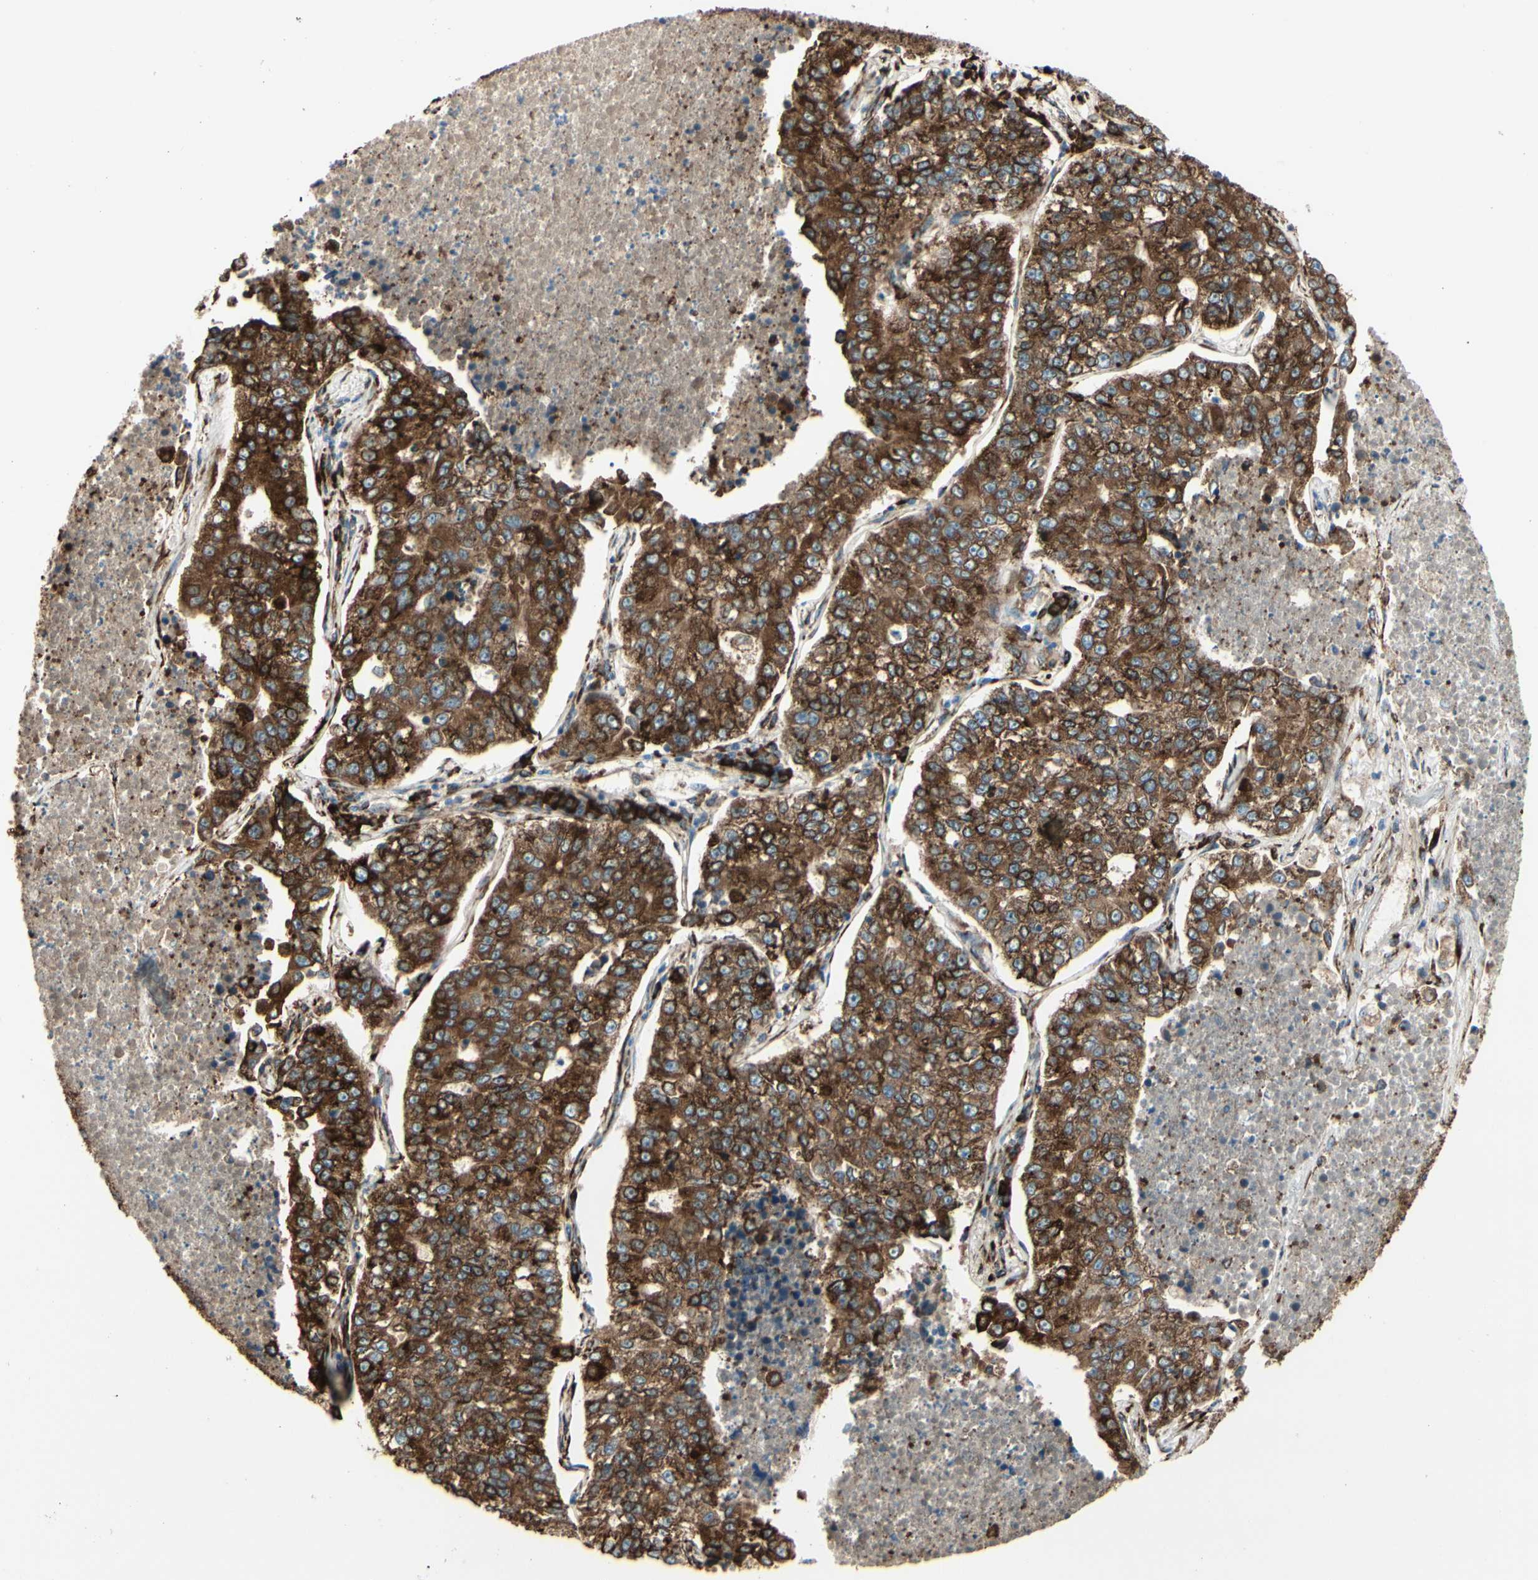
{"staining": {"intensity": "strong", "quantity": ">75%", "location": "cytoplasmic/membranous"}, "tissue": "lung cancer", "cell_type": "Tumor cells", "image_type": "cancer", "snomed": [{"axis": "morphology", "description": "Adenocarcinoma, NOS"}, {"axis": "topography", "description": "Lung"}], "caption": "Lung cancer was stained to show a protein in brown. There is high levels of strong cytoplasmic/membranous staining in about >75% of tumor cells.", "gene": "RRBP1", "patient": {"sex": "male", "age": 49}}